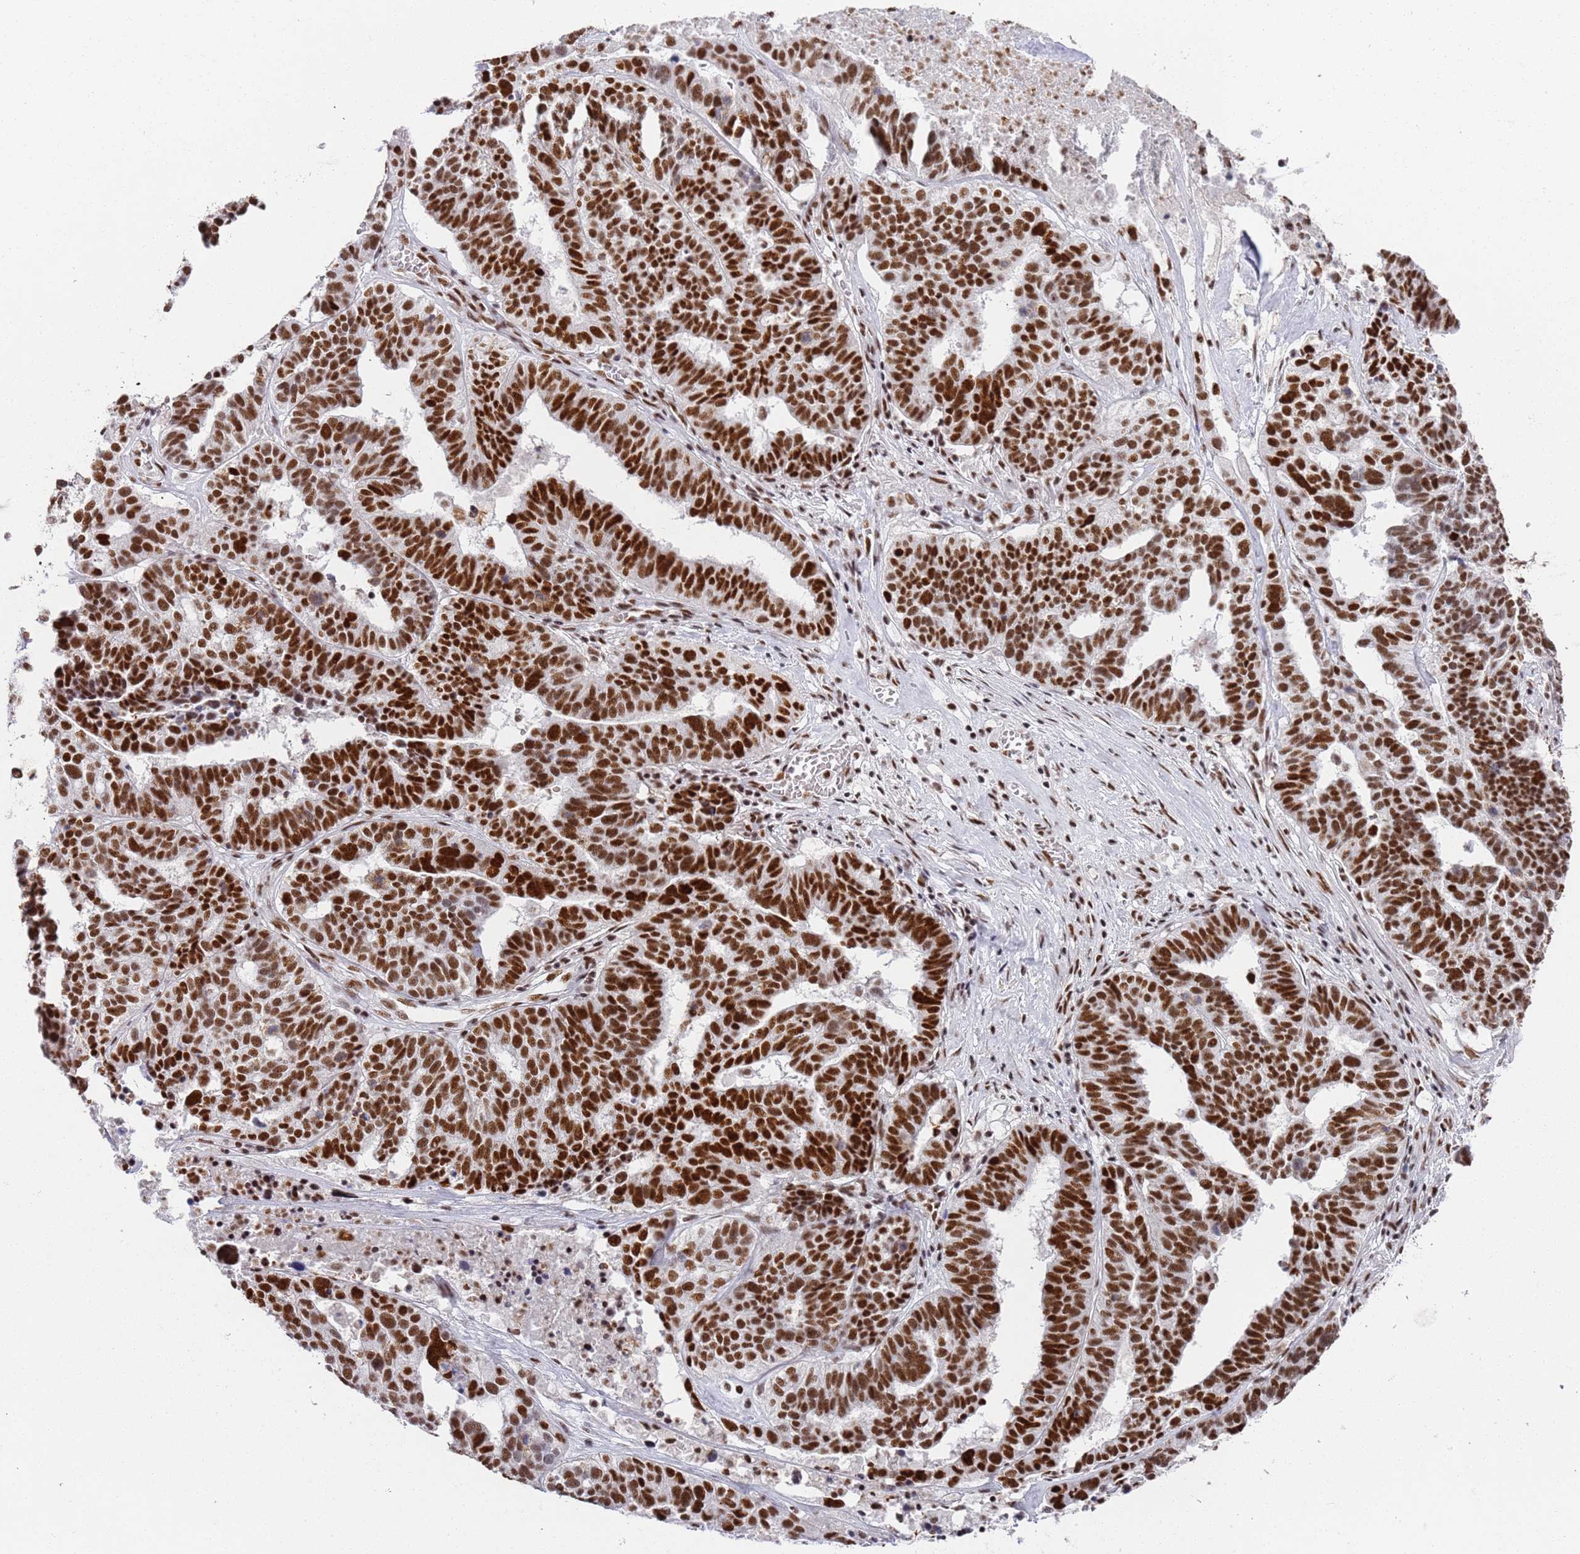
{"staining": {"intensity": "strong", "quantity": ">75%", "location": "nuclear"}, "tissue": "ovarian cancer", "cell_type": "Tumor cells", "image_type": "cancer", "snomed": [{"axis": "morphology", "description": "Cystadenocarcinoma, serous, NOS"}, {"axis": "topography", "description": "Ovary"}], "caption": "Approximately >75% of tumor cells in human serous cystadenocarcinoma (ovarian) reveal strong nuclear protein positivity as visualized by brown immunohistochemical staining.", "gene": "AKAP8L", "patient": {"sex": "female", "age": 59}}